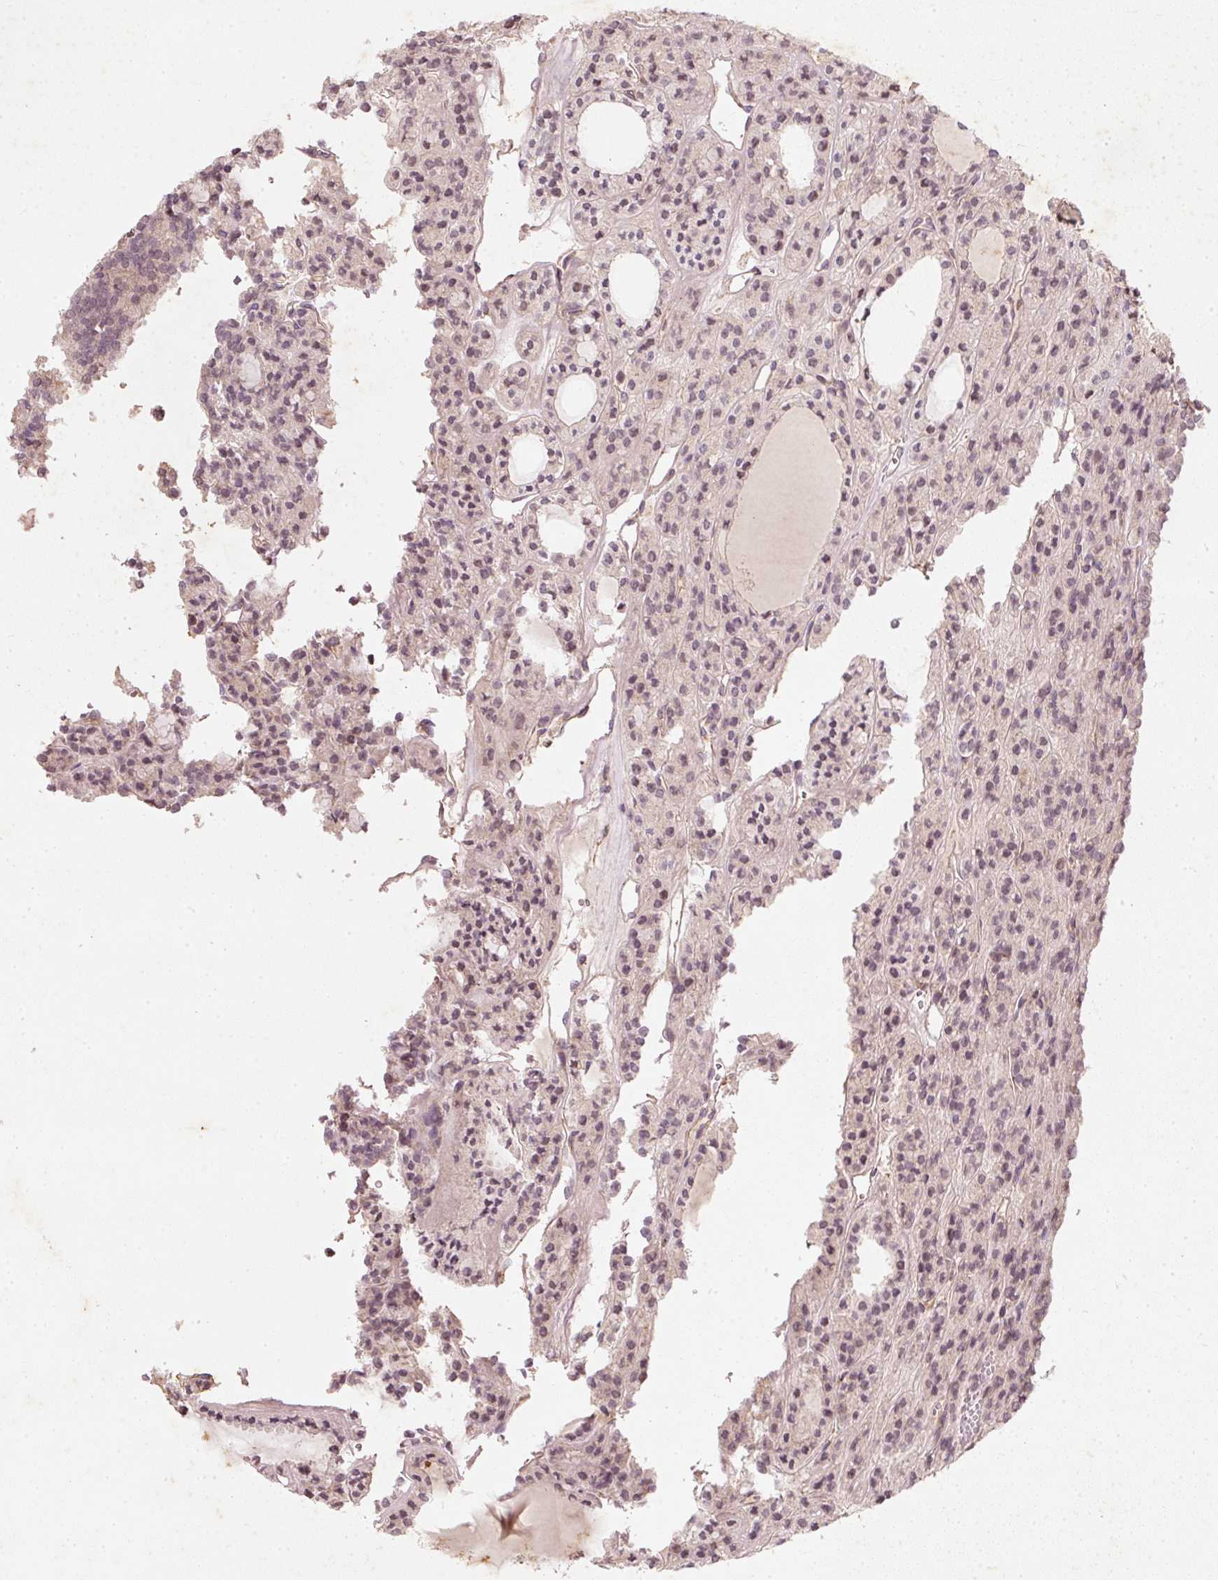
{"staining": {"intensity": "weak", "quantity": ">75%", "location": "cytoplasmic/membranous,nuclear"}, "tissue": "thyroid cancer", "cell_type": "Tumor cells", "image_type": "cancer", "snomed": [{"axis": "morphology", "description": "Follicular adenoma carcinoma, NOS"}, {"axis": "topography", "description": "Thyroid gland"}], "caption": "Immunohistochemical staining of thyroid cancer (follicular adenoma carcinoma) demonstrates weak cytoplasmic/membranous and nuclear protein positivity in approximately >75% of tumor cells.", "gene": "RGL2", "patient": {"sex": "female", "age": 63}}